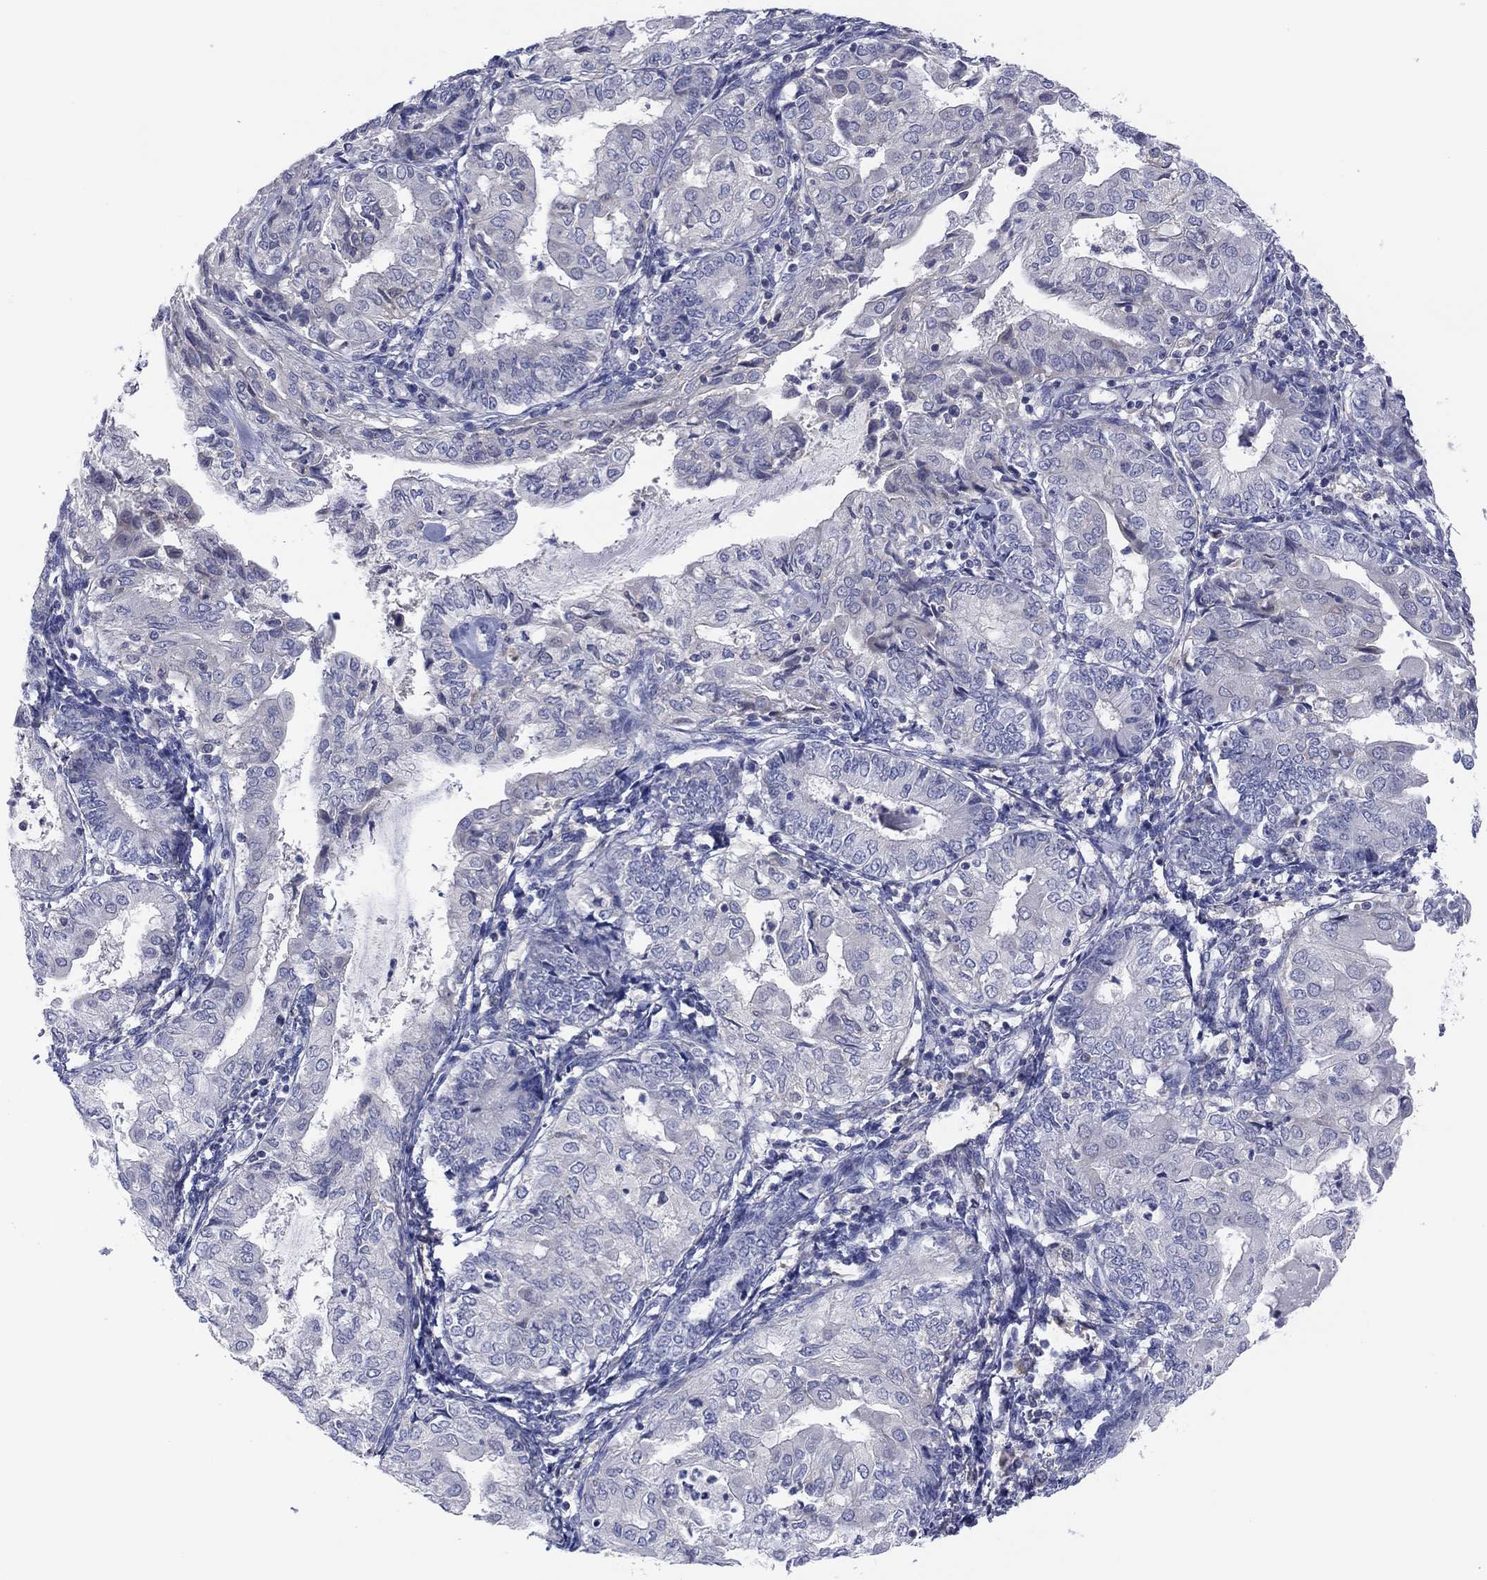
{"staining": {"intensity": "negative", "quantity": "none", "location": "none"}, "tissue": "endometrial cancer", "cell_type": "Tumor cells", "image_type": "cancer", "snomed": [{"axis": "morphology", "description": "Adenocarcinoma, NOS"}, {"axis": "topography", "description": "Endometrium"}], "caption": "Tumor cells show no significant protein positivity in adenocarcinoma (endometrial). The staining is performed using DAB brown chromogen with nuclei counter-stained in using hematoxylin.", "gene": "CYP2B6", "patient": {"sex": "female", "age": 68}}